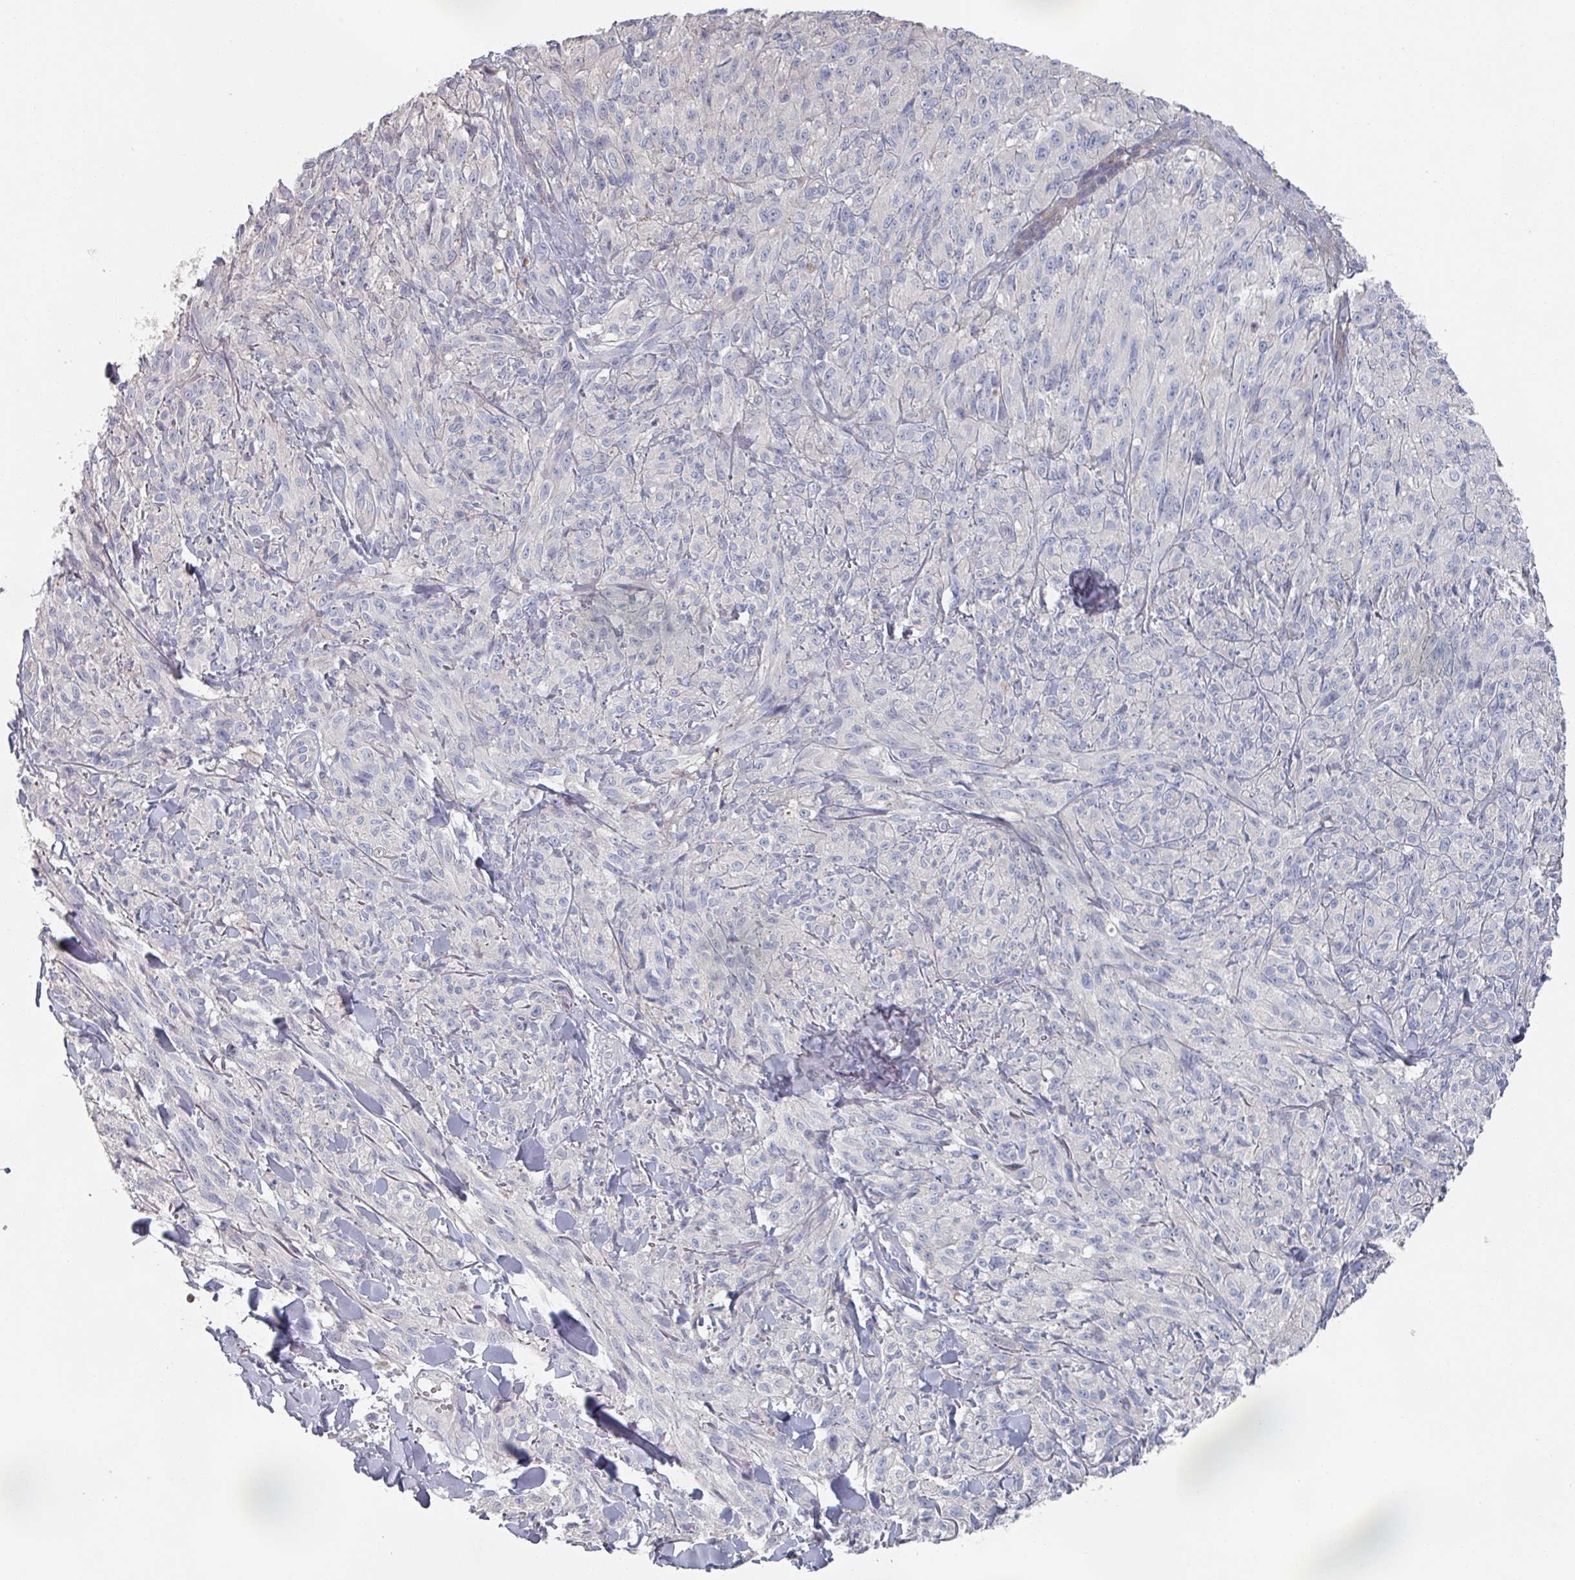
{"staining": {"intensity": "negative", "quantity": "none", "location": "none"}, "tissue": "melanoma", "cell_type": "Tumor cells", "image_type": "cancer", "snomed": [{"axis": "morphology", "description": "Malignant melanoma, NOS"}, {"axis": "topography", "description": "Skin of upper arm"}], "caption": "A photomicrograph of human malignant melanoma is negative for staining in tumor cells.", "gene": "EFL1", "patient": {"sex": "female", "age": 65}}